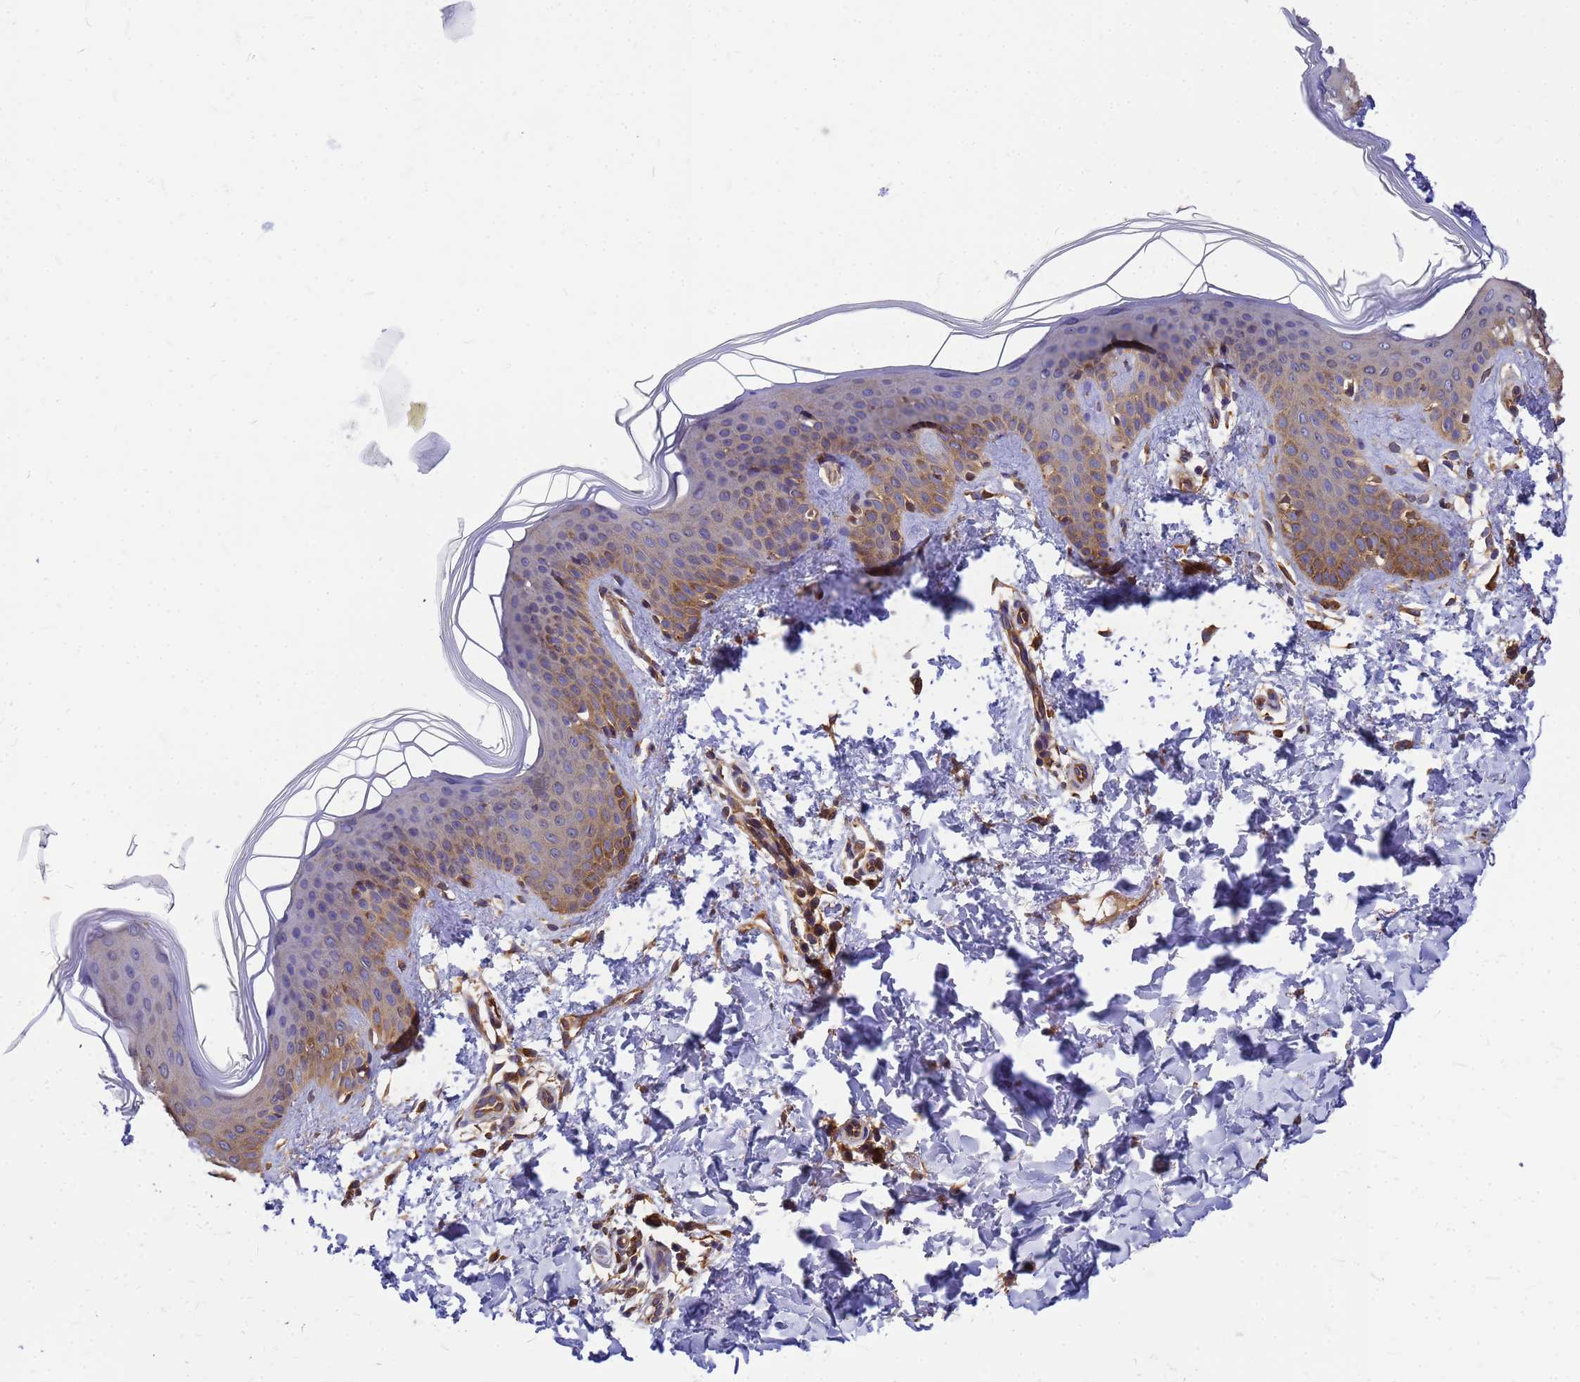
{"staining": {"intensity": "moderate", "quantity": ">75%", "location": "cytoplasmic/membranous"}, "tissue": "skin", "cell_type": "Fibroblasts", "image_type": "normal", "snomed": [{"axis": "morphology", "description": "Normal tissue, NOS"}, {"axis": "topography", "description": "Skin"}], "caption": "Immunohistochemical staining of normal skin displays medium levels of moderate cytoplasmic/membranous expression in about >75% of fibroblasts. (Brightfield microscopy of DAB IHC at high magnification).", "gene": "GID4", "patient": {"sex": "male", "age": 36}}